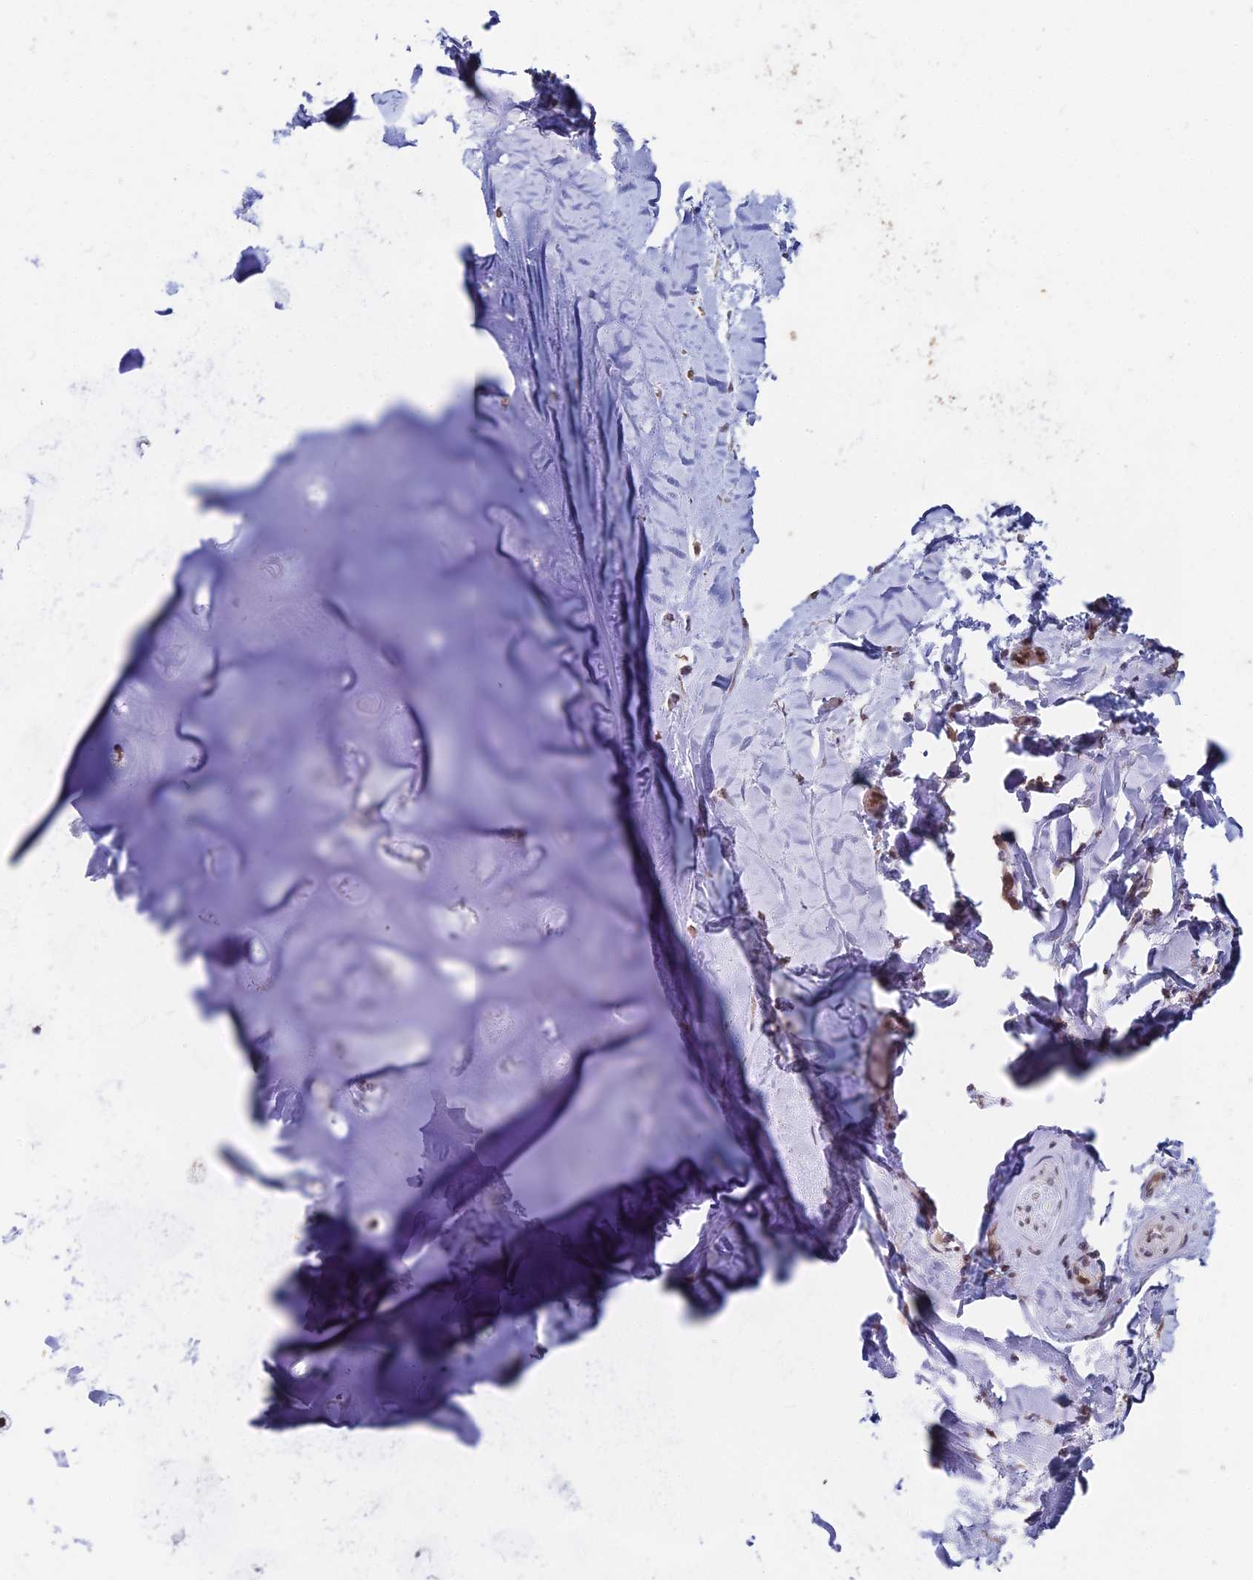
{"staining": {"intensity": "negative", "quantity": "none", "location": "none"}, "tissue": "adipose tissue", "cell_type": "Adipocytes", "image_type": "normal", "snomed": [{"axis": "morphology", "description": "Normal tissue, NOS"}, {"axis": "topography", "description": "Lymph node"}, {"axis": "topography", "description": "Cartilage tissue"}, {"axis": "topography", "description": "Bronchus"}], "caption": "This image is of normal adipose tissue stained with immunohistochemistry to label a protein in brown with the nuclei are counter-stained blue. There is no expression in adipocytes.", "gene": "PRR22", "patient": {"sex": "male", "age": 63}}